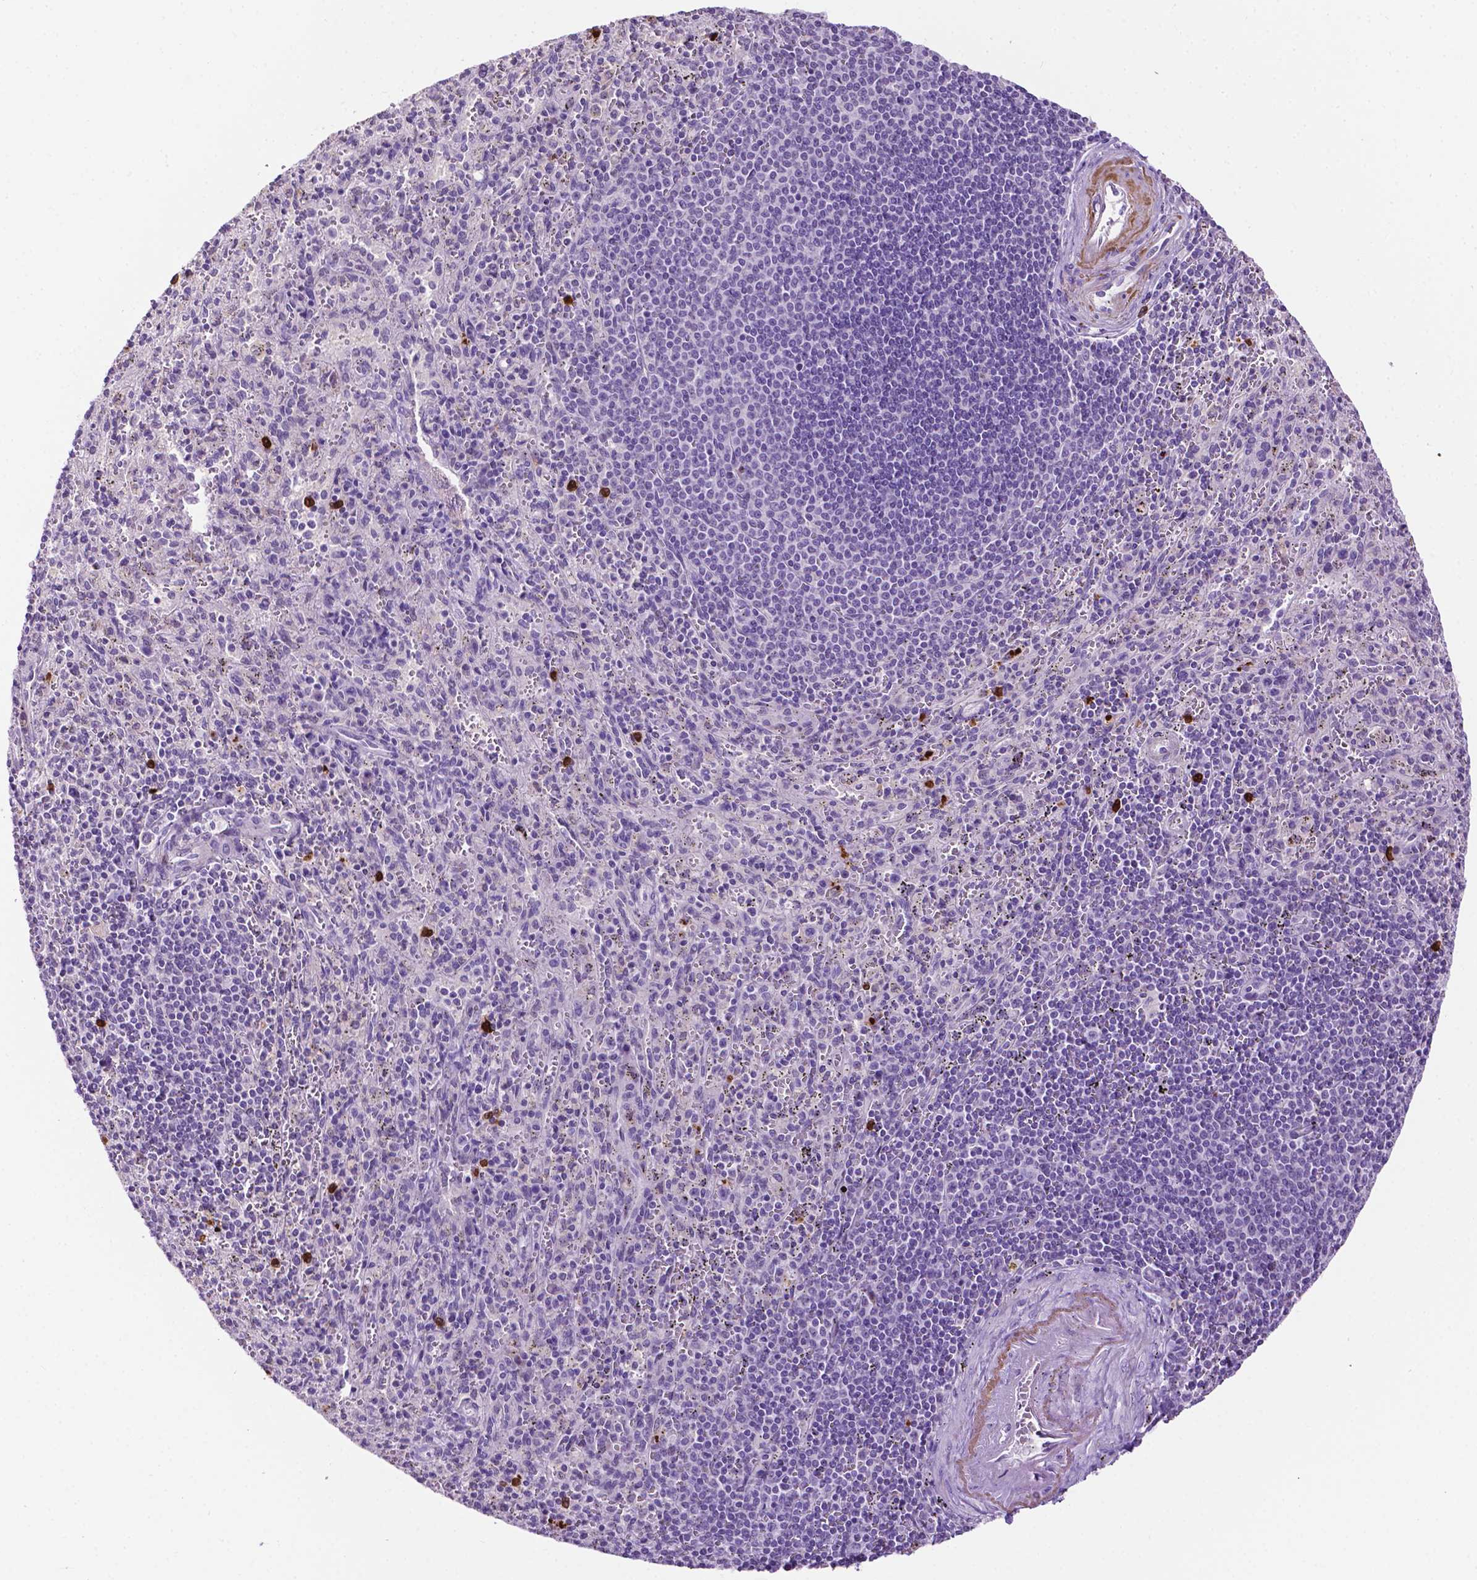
{"staining": {"intensity": "negative", "quantity": "none", "location": "none"}, "tissue": "spleen", "cell_type": "Cells in red pulp", "image_type": "normal", "snomed": [{"axis": "morphology", "description": "Normal tissue, NOS"}, {"axis": "topography", "description": "Spleen"}], "caption": "DAB (3,3'-diaminobenzidine) immunohistochemical staining of unremarkable spleen shows no significant positivity in cells in red pulp. (Stains: DAB immunohistochemistry with hematoxylin counter stain, Microscopy: brightfield microscopy at high magnification).", "gene": "MMP27", "patient": {"sex": "male", "age": 57}}